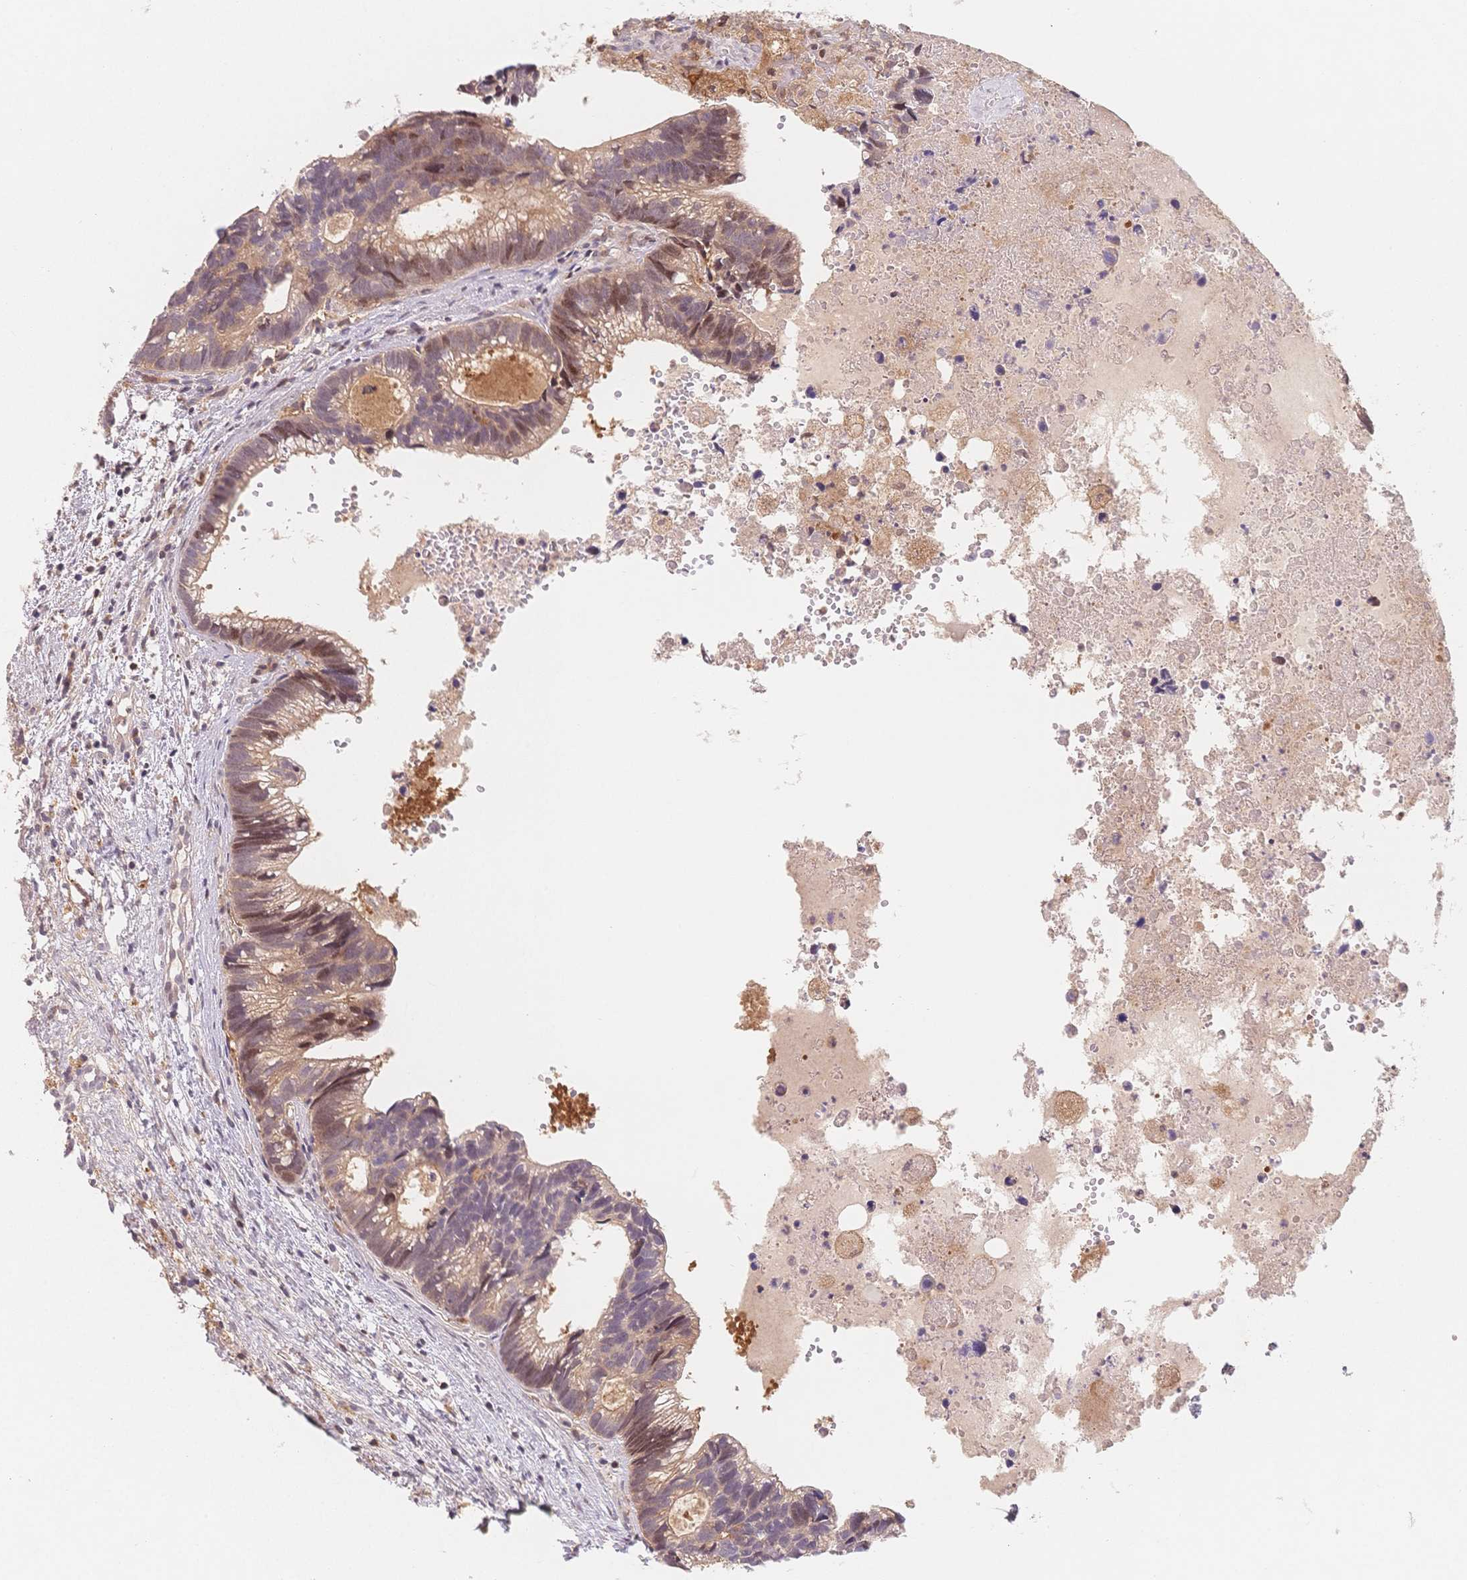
{"staining": {"intensity": "moderate", "quantity": "<25%", "location": "nuclear"}, "tissue": "head and neck cancer", "cell_type": "Tumor cells", "image_type": "cancer", "snomed": [{"axis": "morphology", "description": "Adenocarcinoma, NOS"}, {"axis": "topography", "description": "Head-Neck"}], "caption": "A low amount of moderate nuclear positivity is appreciated in about <25% of tumor cells in head and neck cancer tissue. Ihc stains the protein in brown and the nuclei are stained blue.", "gene": "C12orf75", "patient": {"sex": "male", "age": 62}}